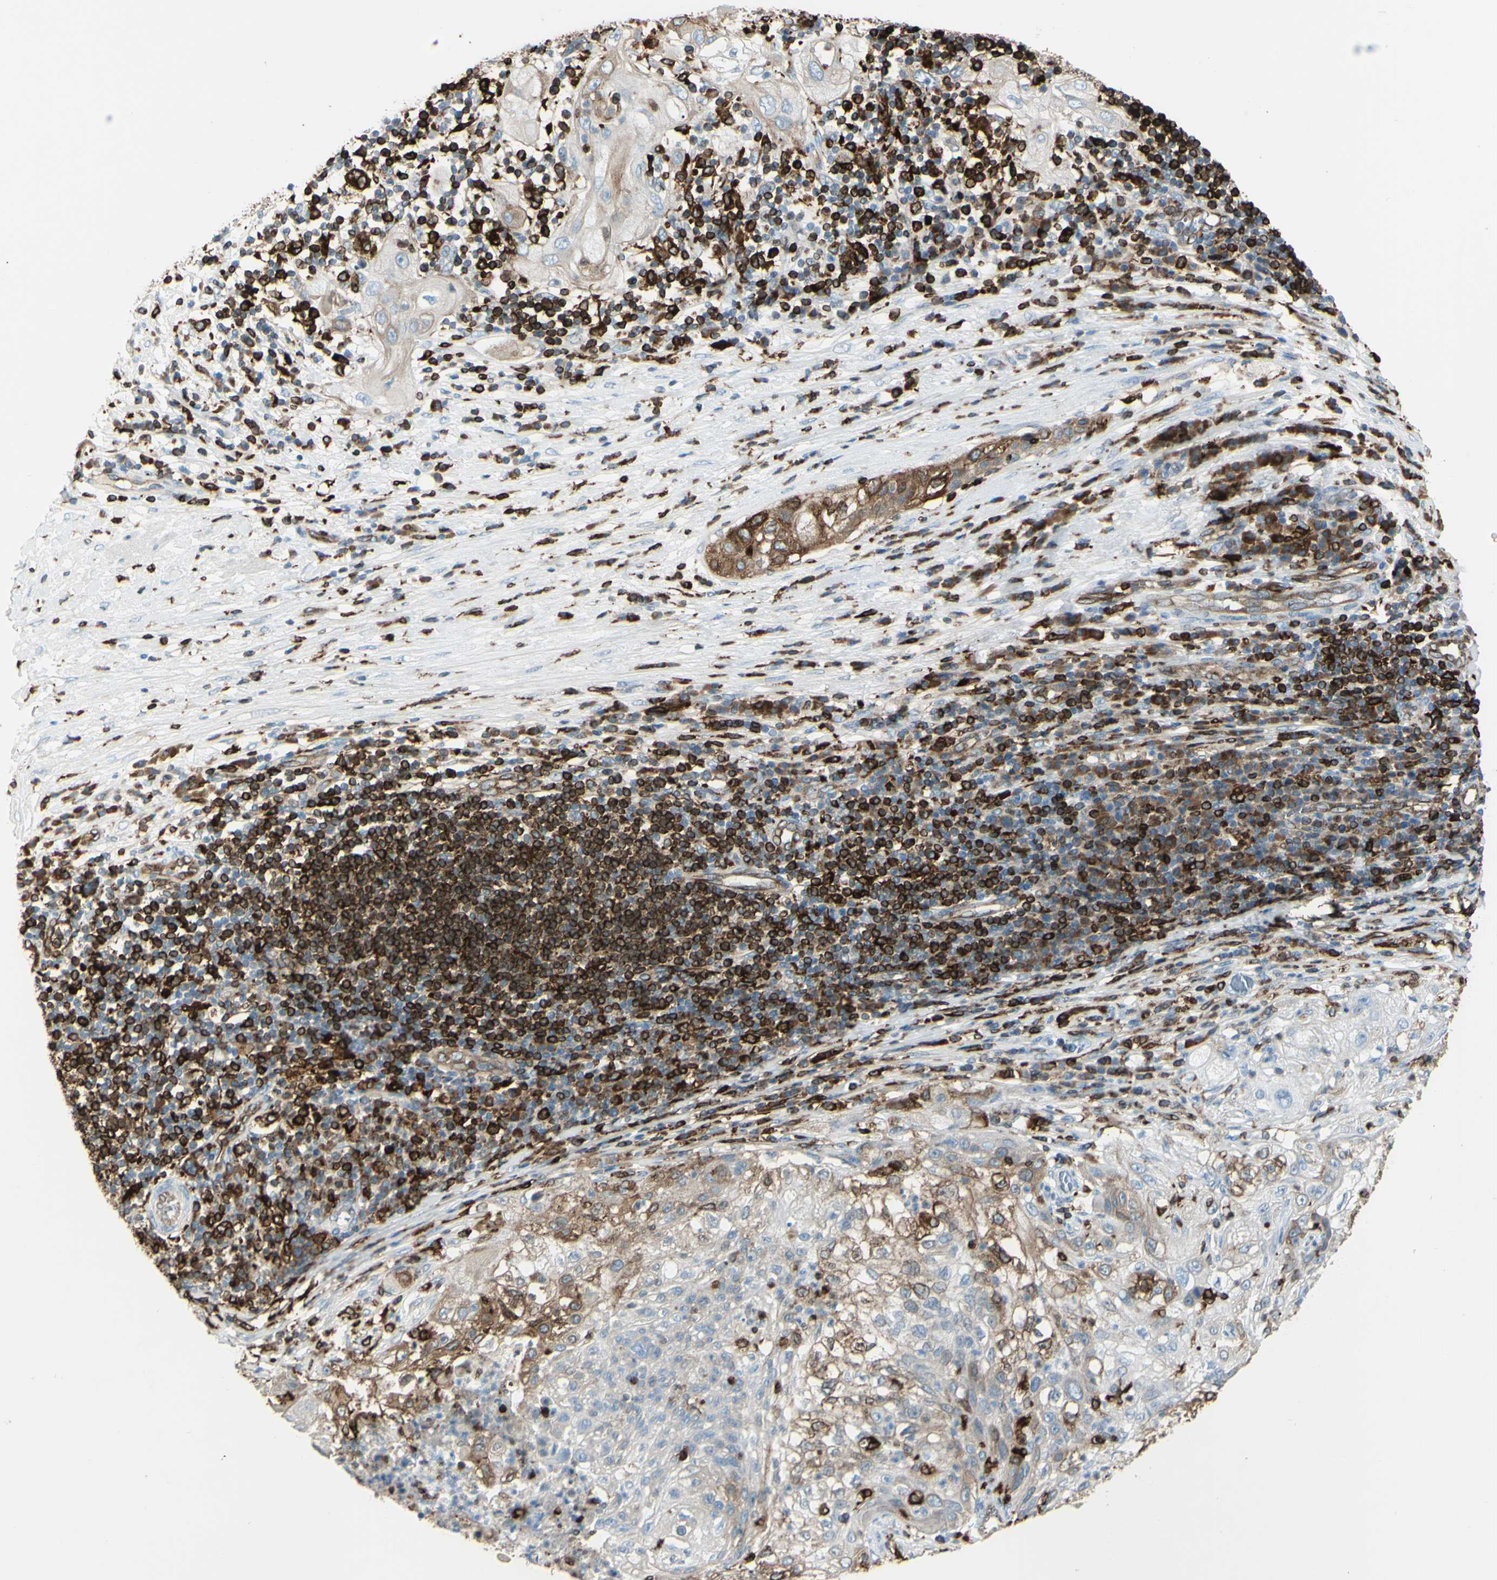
{"staining": {"intensity": "weak", "quantity": "25%-75%", "location": "cytoplasmic/membranous"}, "tissue": "lung cancer", "cell_type": "Tumor cells", "image_type": "cancer", "snomed": [{"axis": "morphology", "description": "Inflammation, NOS"}, {"axis": "morphology", "description": "Squamous cell carcinoma, NOS"}, {"axis": "topography", "description": "Lymph node"}, {"axis": "topography", "description": "Soft tissue"}, {"axis": "topography", "description": "Lung"}], "caption": "Immunohistochemistry of squamous cell carcinoma (lung) reveals low levels of weak cytoplasmic/membranous expression in approximately 25%-75% of tumor cells. The staining was performed using DAB to visualize the protein expression in brown, while the nuclei were stained in blue with hematoxylin (Magnification: 20x).", "gene": "CD74", "patient": {"sex": "male", "age": 66}}